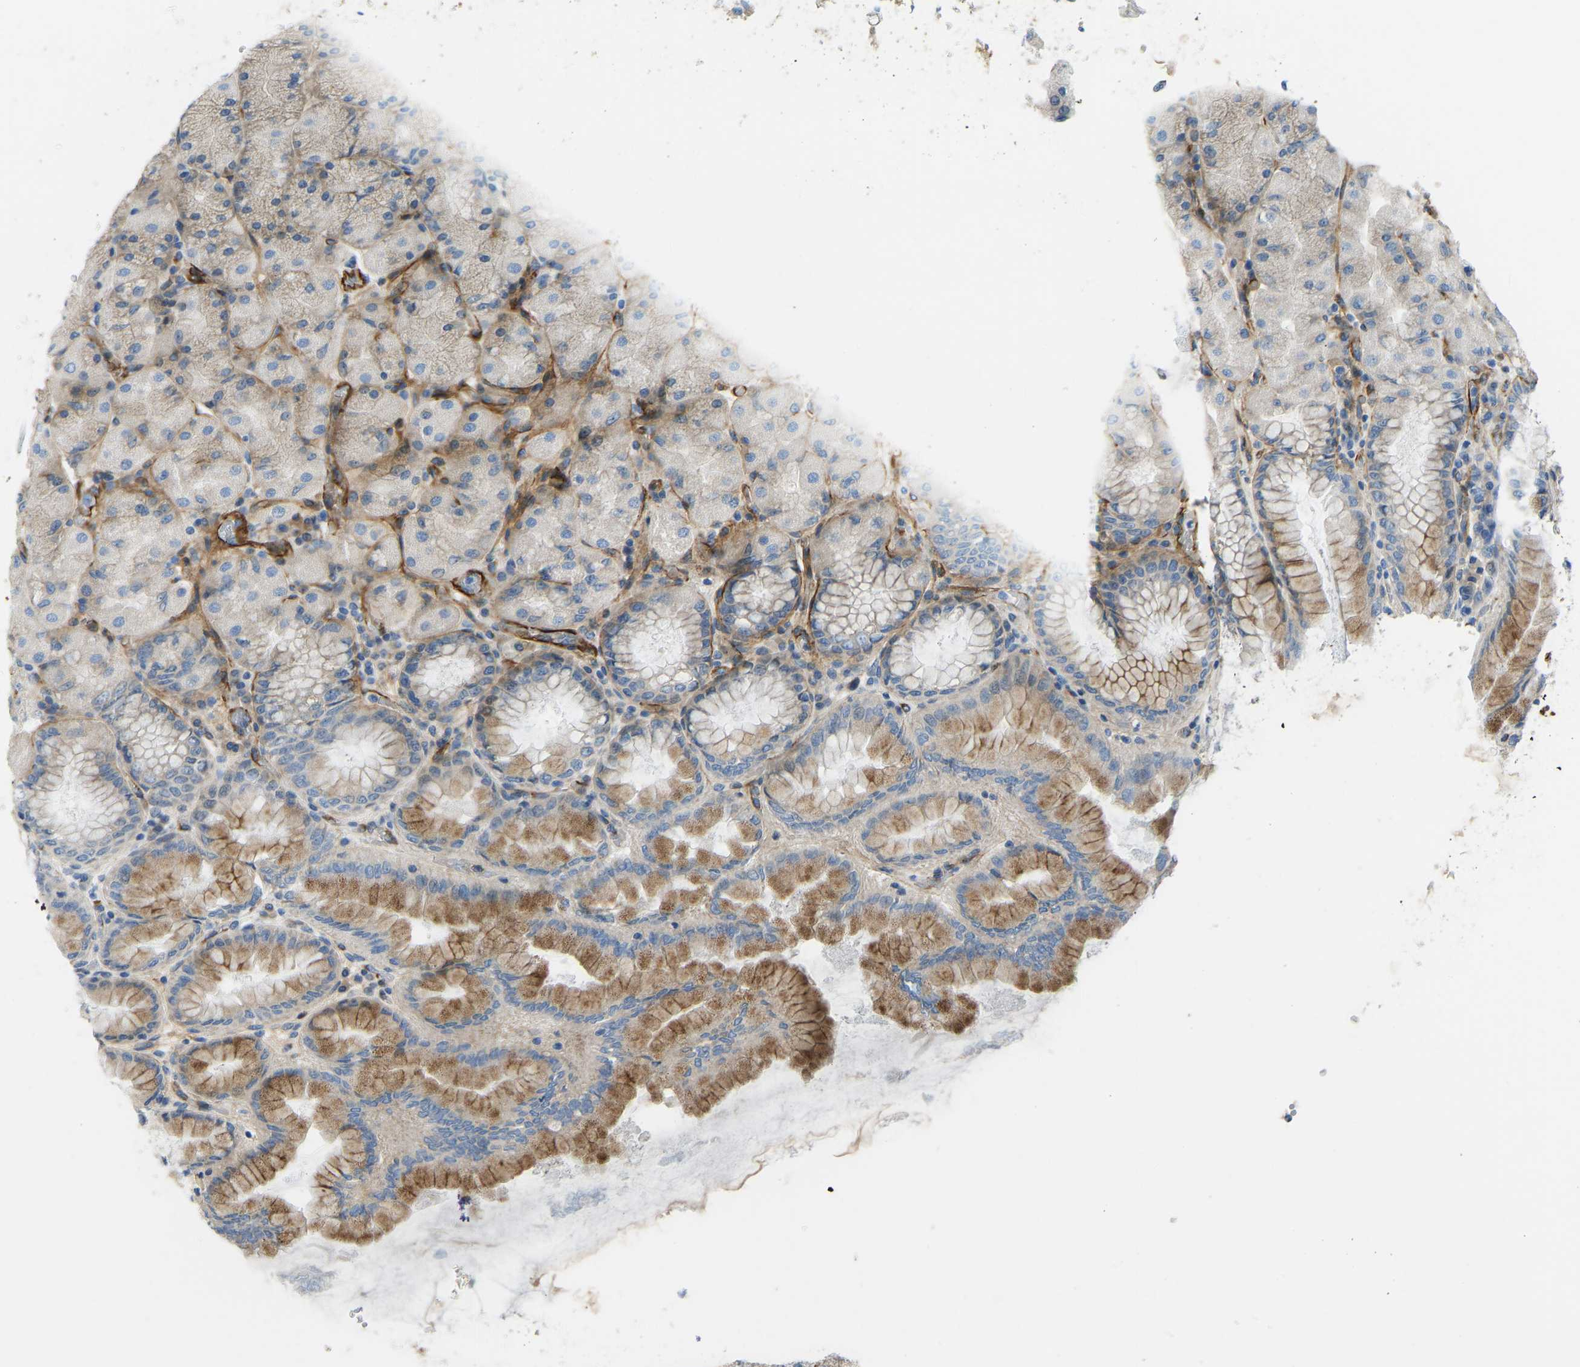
{"staining": {"intensity": "moderate", "quantity": "25%-75%", "location": "cytoplasmic/membranous"}, "tissue": "stomach", "cell_type": "Glandular cells", "image_type": "normal", "snomed": [{"axis": "morphology", "description": "Normal tissue, NOS"}, {"axis": "topography", "description": "Stomach, upper"}], "caption": "Protein expression analysis of normal human stomach reveals moderate cytoplasmic/membranous expression in about 25%-75% of glandular cells.", "gene": "COL15A1", "patient": {"sex": "female", "age": 56}}